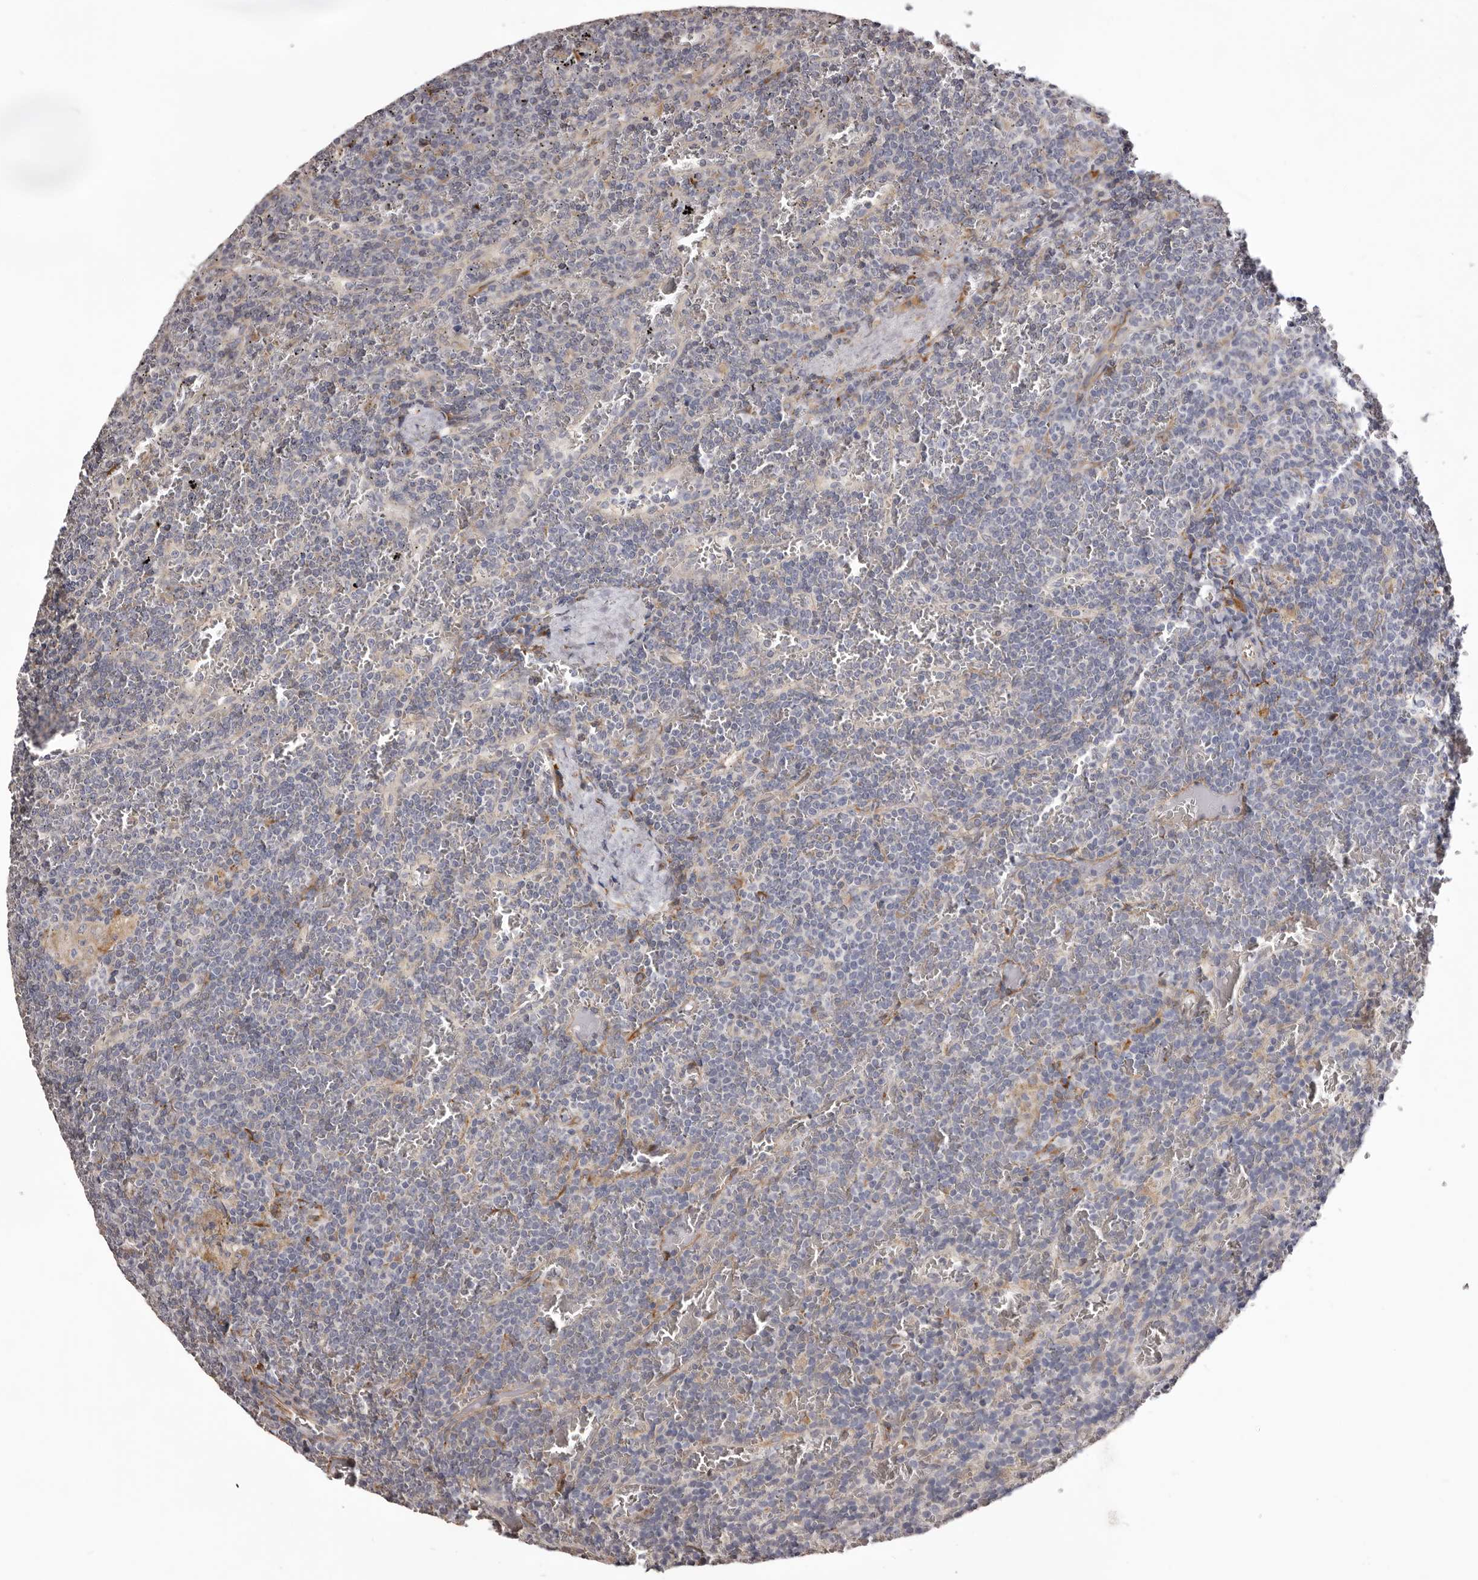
{"staining": {"intensity": "negative", "quantity": "none", "location": "none"}, "tissue": "lymphoma", "cell_type": "Tumor cells", "image_type": "cancer", "snomed": [{"axis": "morphology", "description": "Malignant lymphoma, non-Hodgkin's type, Low grade"}, {"axis": "topography", "description": "Spleen"}], "caption": "Malignant lymphoma, non-Hodgkin's type (low-grade) was stained to show a protein in brown. There is no significant expression in tumor cells.", "gene": "PIGX", "patient": {"sex": "female", "age": 19}}